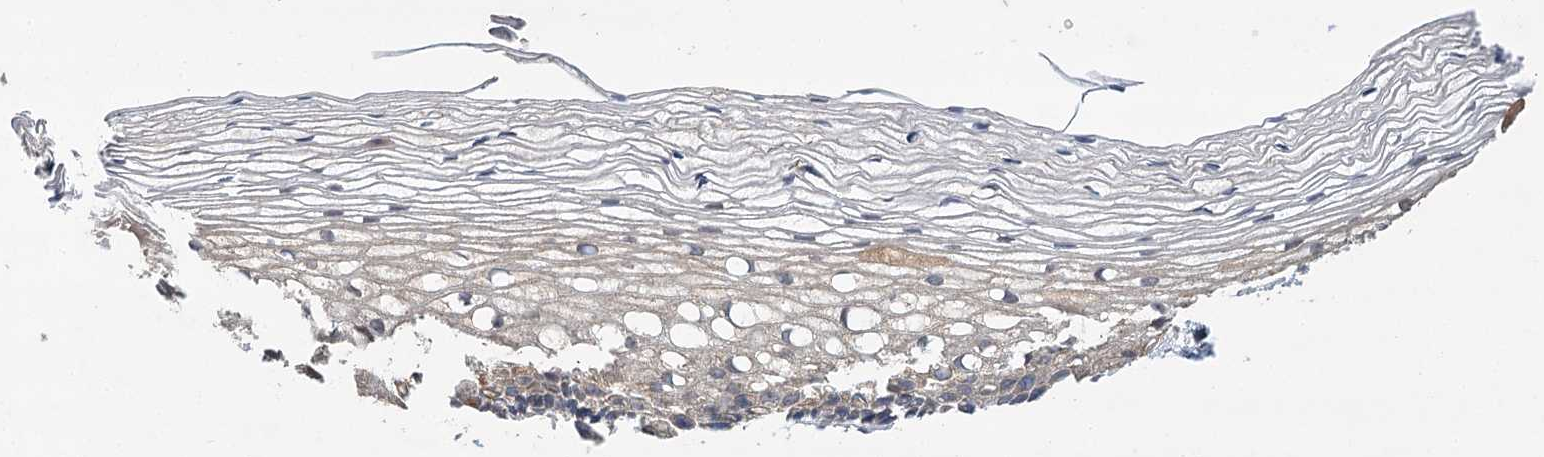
{"staining": {"intensity": "weak", "quantity": "<25%", "location": "cytoplasmic/membranous"}, "tissue": "cervix", "cell_type": "Glandular cells", "image_type": "normal", "snomed": [{"axis": "morphology", "description": "Normal tissue, NOS"}, {"axis": "topography", "description": "Cervix"}], "caption": "Benign cervix was stained to show a protein in brown. There is no significant staining in glandular cells. (Brightfield microscopy of DAB (3,3'-diaminobenzidine) IHC at high magnification).", "gene": "LSS", "patient": {"sex": "female", "age": 27}}